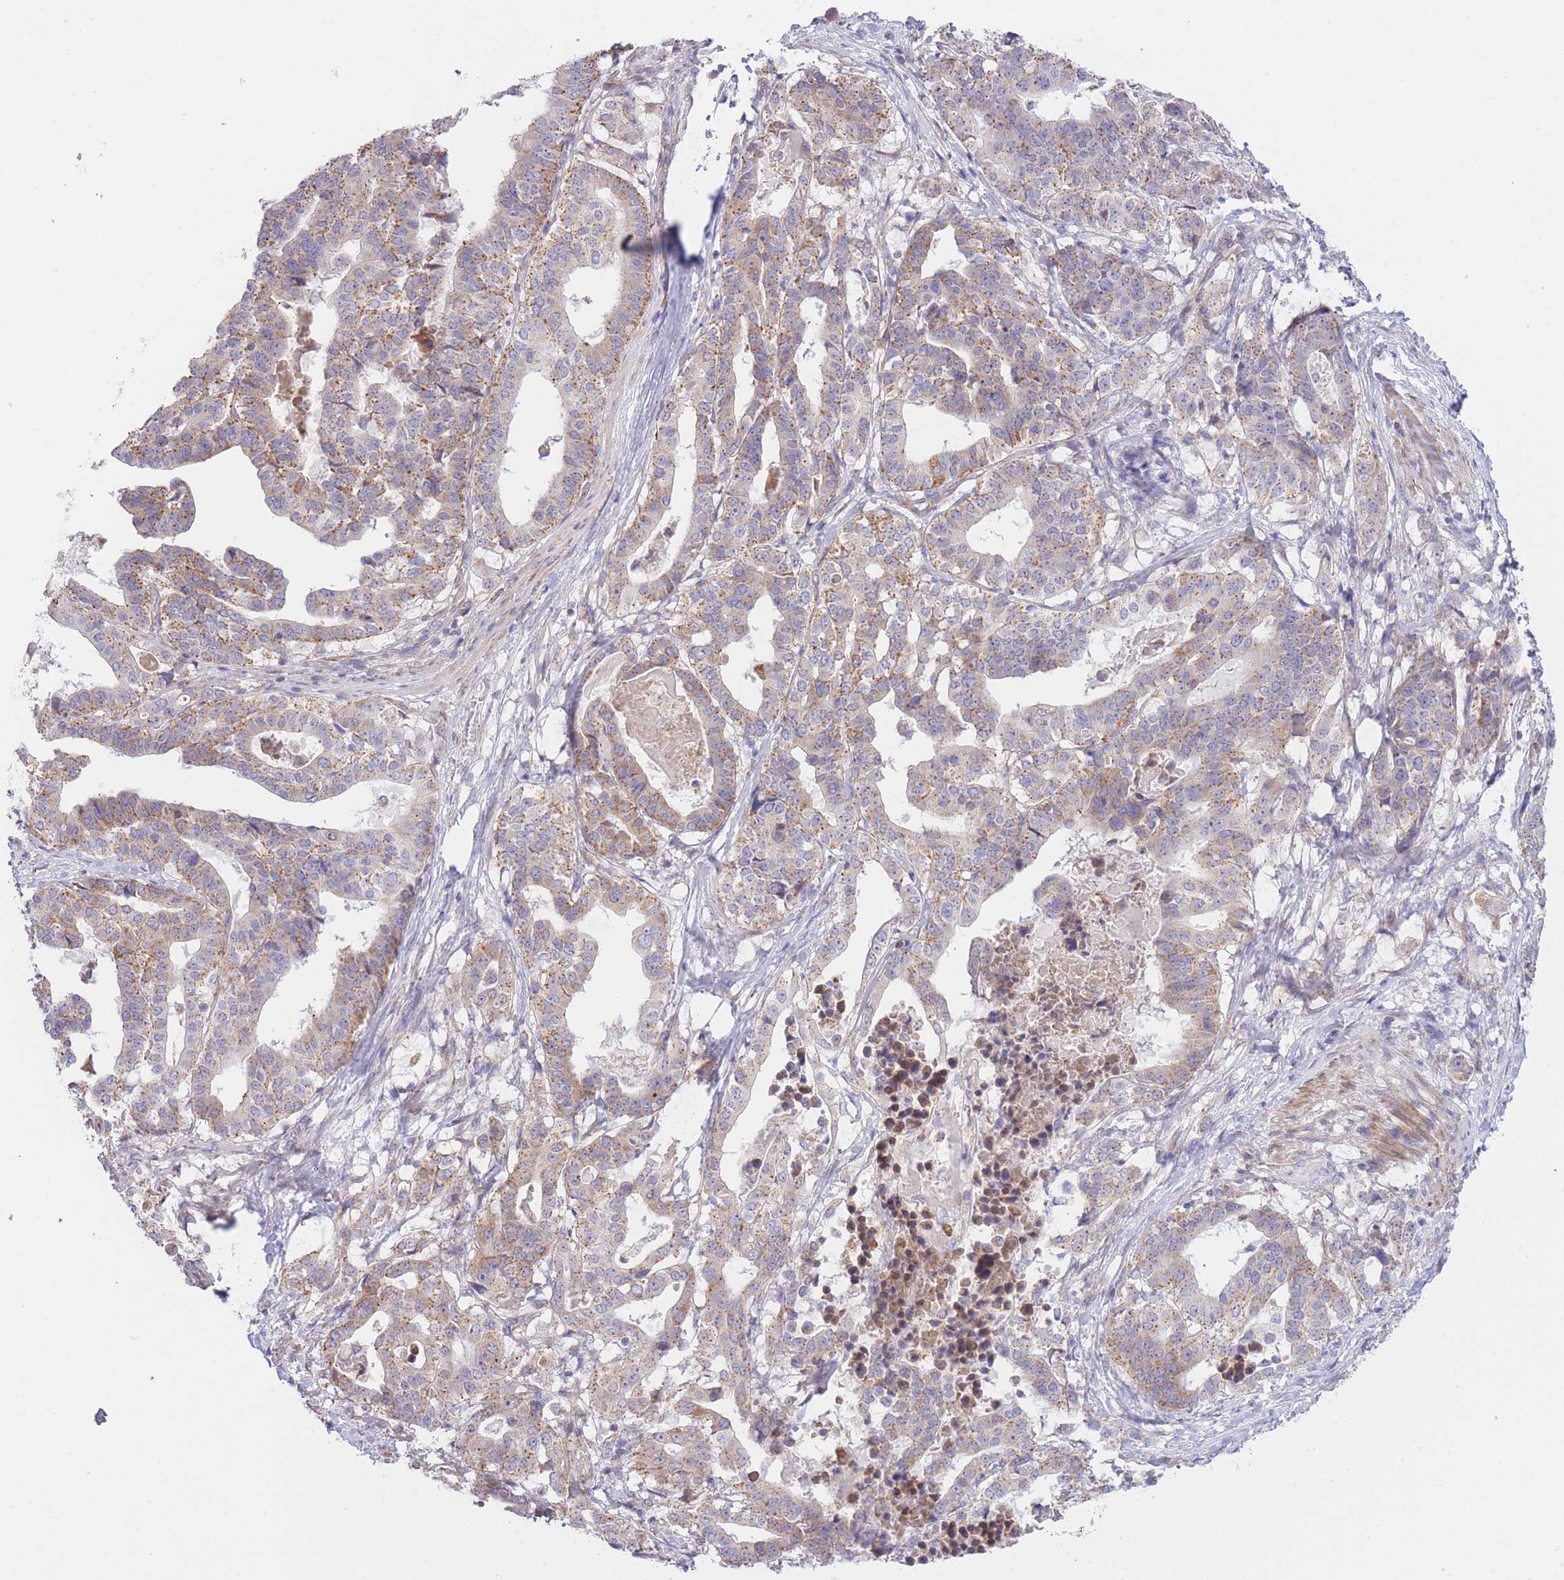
{"staining": {"intensity": "moderate", "quantity": "25%-75%", "location": "cytoplasmic/membranous"}, "tissue": "stomach cancer", "cell_type": "Tumor cells", "image_type": "cancer", "snomed": [{"axis": "morphology", "description": "Adenocarcinoma, NOS"}, {"axis": "topography", "description": "Stomach"}], "caption": "Moderate cytoplasmic/membranous protein expression is present in approximately 25%-75% of tumor cells in stomach cancer. Using DAB (3,3'-diaminobenzidine) (brown) and hematoxylin (blue) stains, captured at high magnification using brightfield microscopy.", "gene": "CTBP1", "patient": {"sex": "male", "age": 48}}